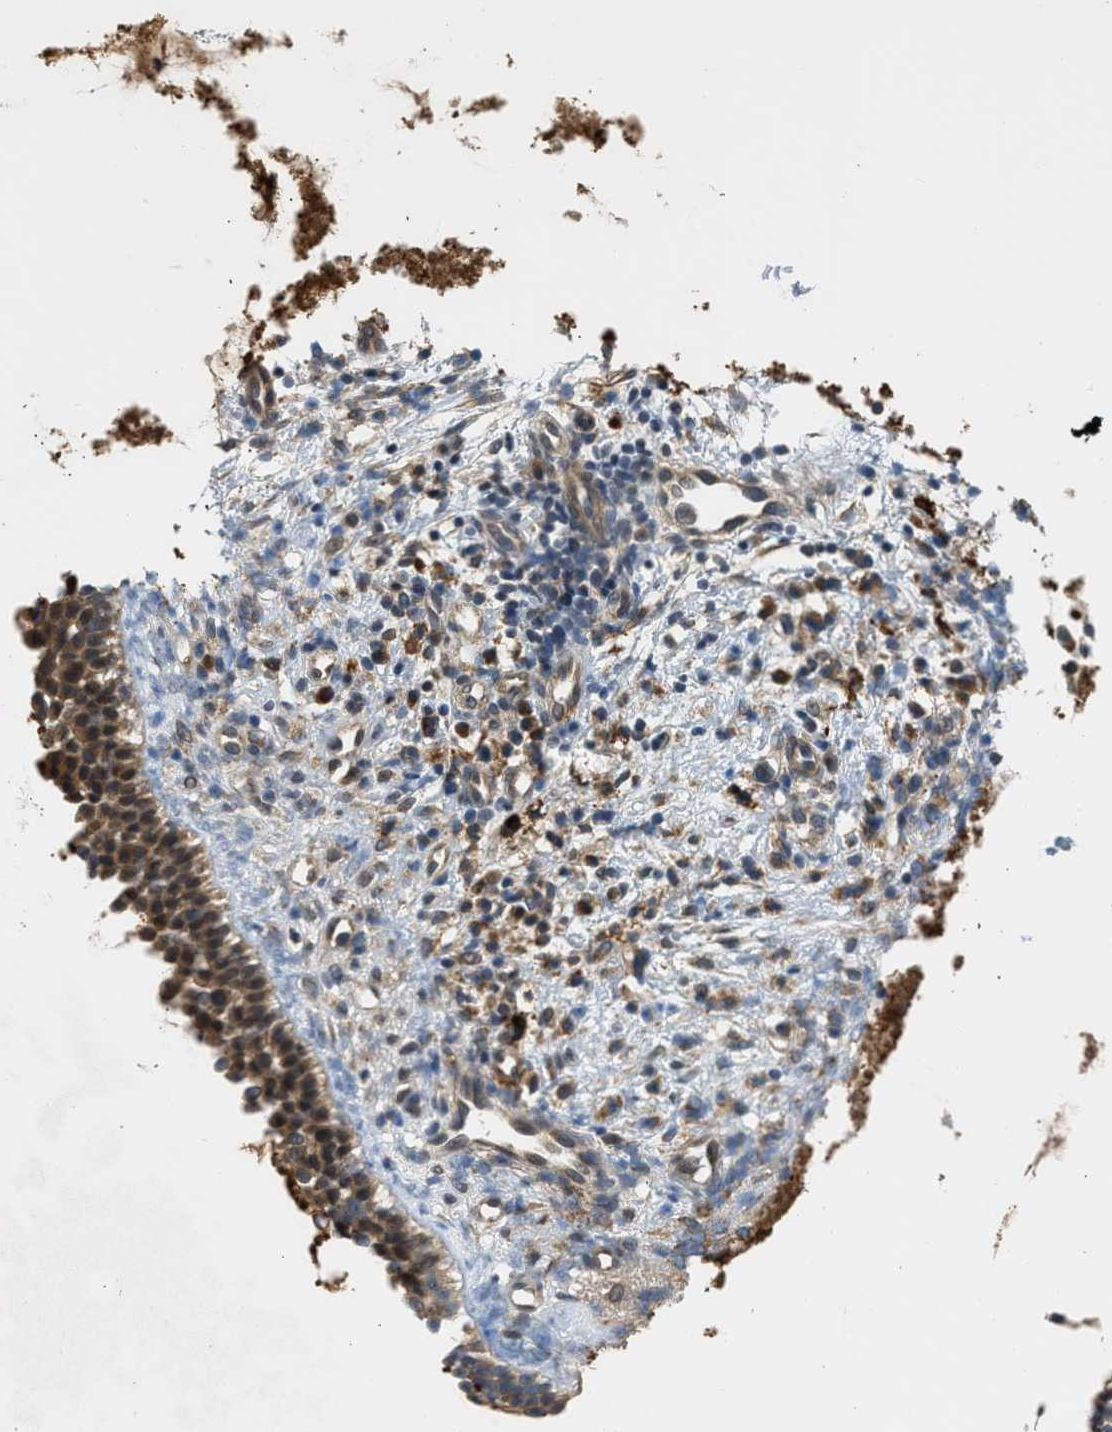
{"staining": {"intensity": "moderate", "quantity": ">75%", "location": "cytoplasmic/membranous"}, "tissue": "nasopharynx", "cell_type": "Respiratory epithelial cells", "image_type": "normal", "snomed": [{"axis": "morphology", "description": "Normal tissue, NOS"}, {"axis": "topography", "description": "Nasopharynx"}], "caption": "The micrograph exhibits immunohistochemical staining of unremarkable nasopharynx. There is moderate cytoplasmic/membranous expression is identified in about >75% of respiratory epithelial cells.", "gene": "ADCY8", "patient": {"sex": "male", "age": 21}}